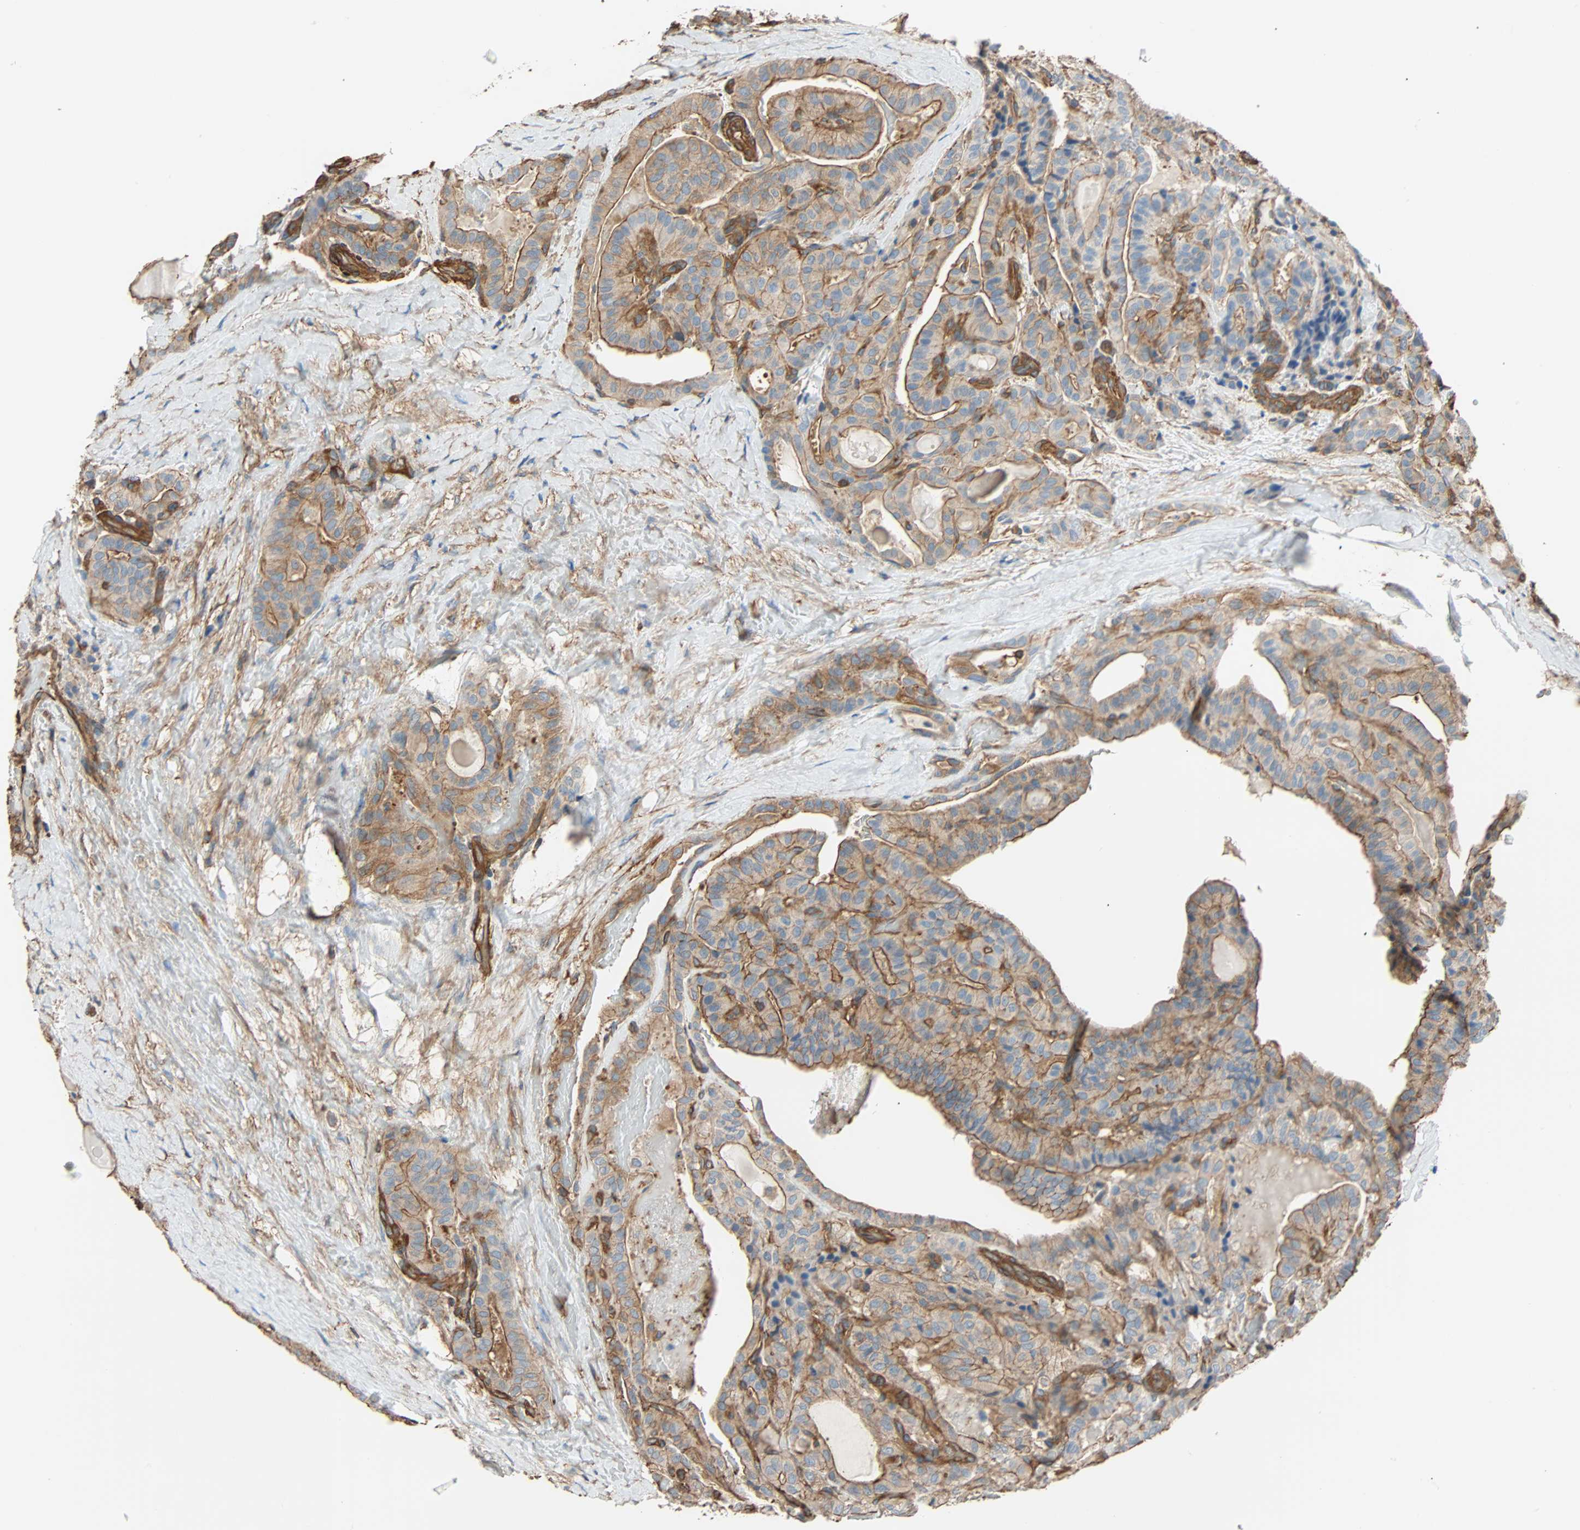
{"staining": {"intensity": "moderate", "quantity": "25%-75%", "location": "cytoplasmic/membranous"}, "tissue": "thyroid cancer", "cell_type": "Tumor cells", "image_type": "cancer", "snomed": [{"axis": "morphology", "description": "Papillary adenocarcinoma, NOS"}, {"axis": "topography", "description": "Thyroid gland"}], "caption": "This photomicrograph shows immunohistochemistry (IHC) staining of human papillary adenocarcinoma (thyroid), with medium moderate cytoplasmic/membranous positivity in approximately 25%-75% of tumor cells.", "gene": "GALNT10", "patient": {"sex": "male", "age": 77}}